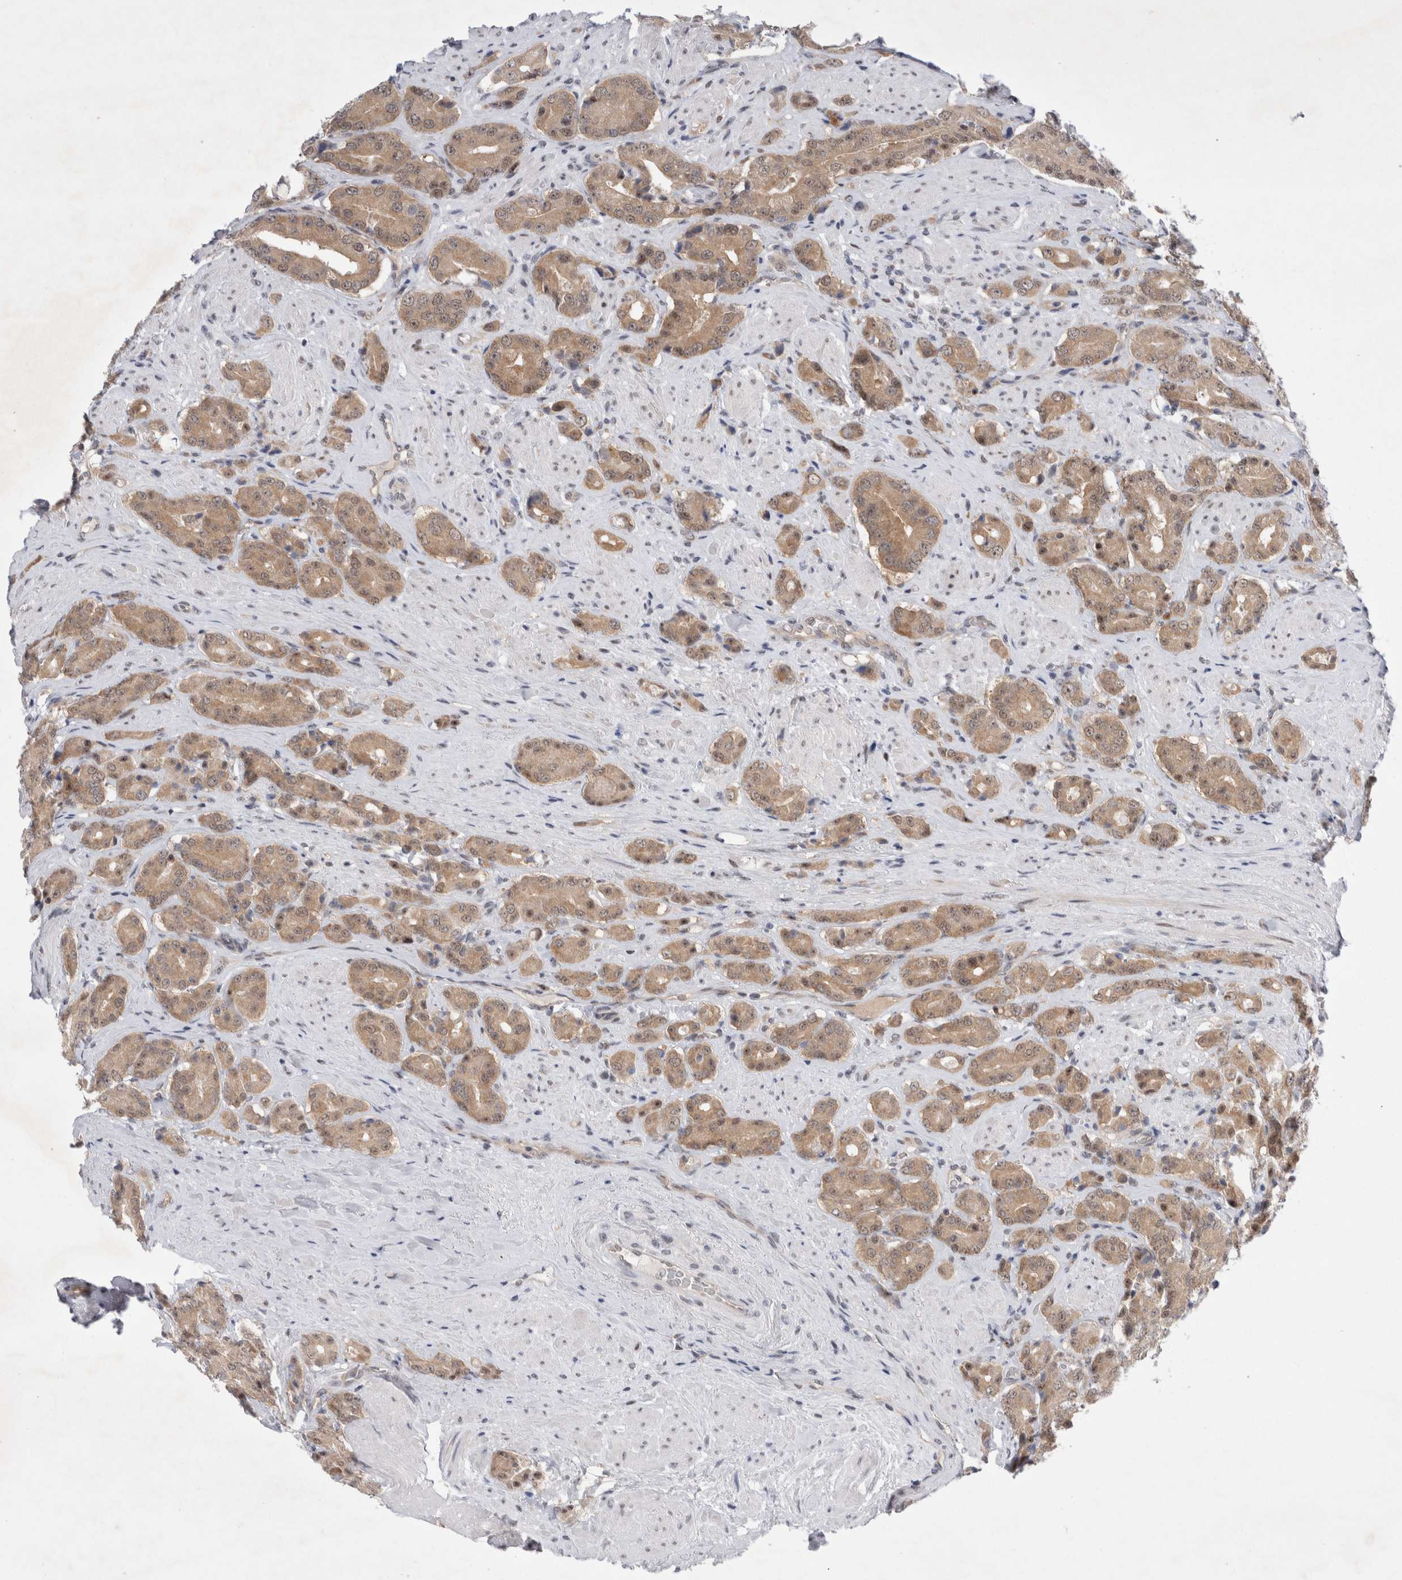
{"staining": {"intensity": "moderate", "quantity": ">75%", "location": "cytoplasmic/membranous,nuclear"}, "tissue": "prostate cancer", "cell_type": "Tumor cells", "image_type": "cancer", "snomed": [{"axis": "morphology", "description": "Adenocarcinoma, High grade"}, {"axis": "topography", "description": "Prostate"}], "caption": "Tumor cells show medium levels of moderate cytoplasmic/membranous and nuclear expression in approximately >75% of cells in prostate high-grade adenocarcinoma.", "gene": "WIPF2", "patient": {"sex": "male", "age": 71}}